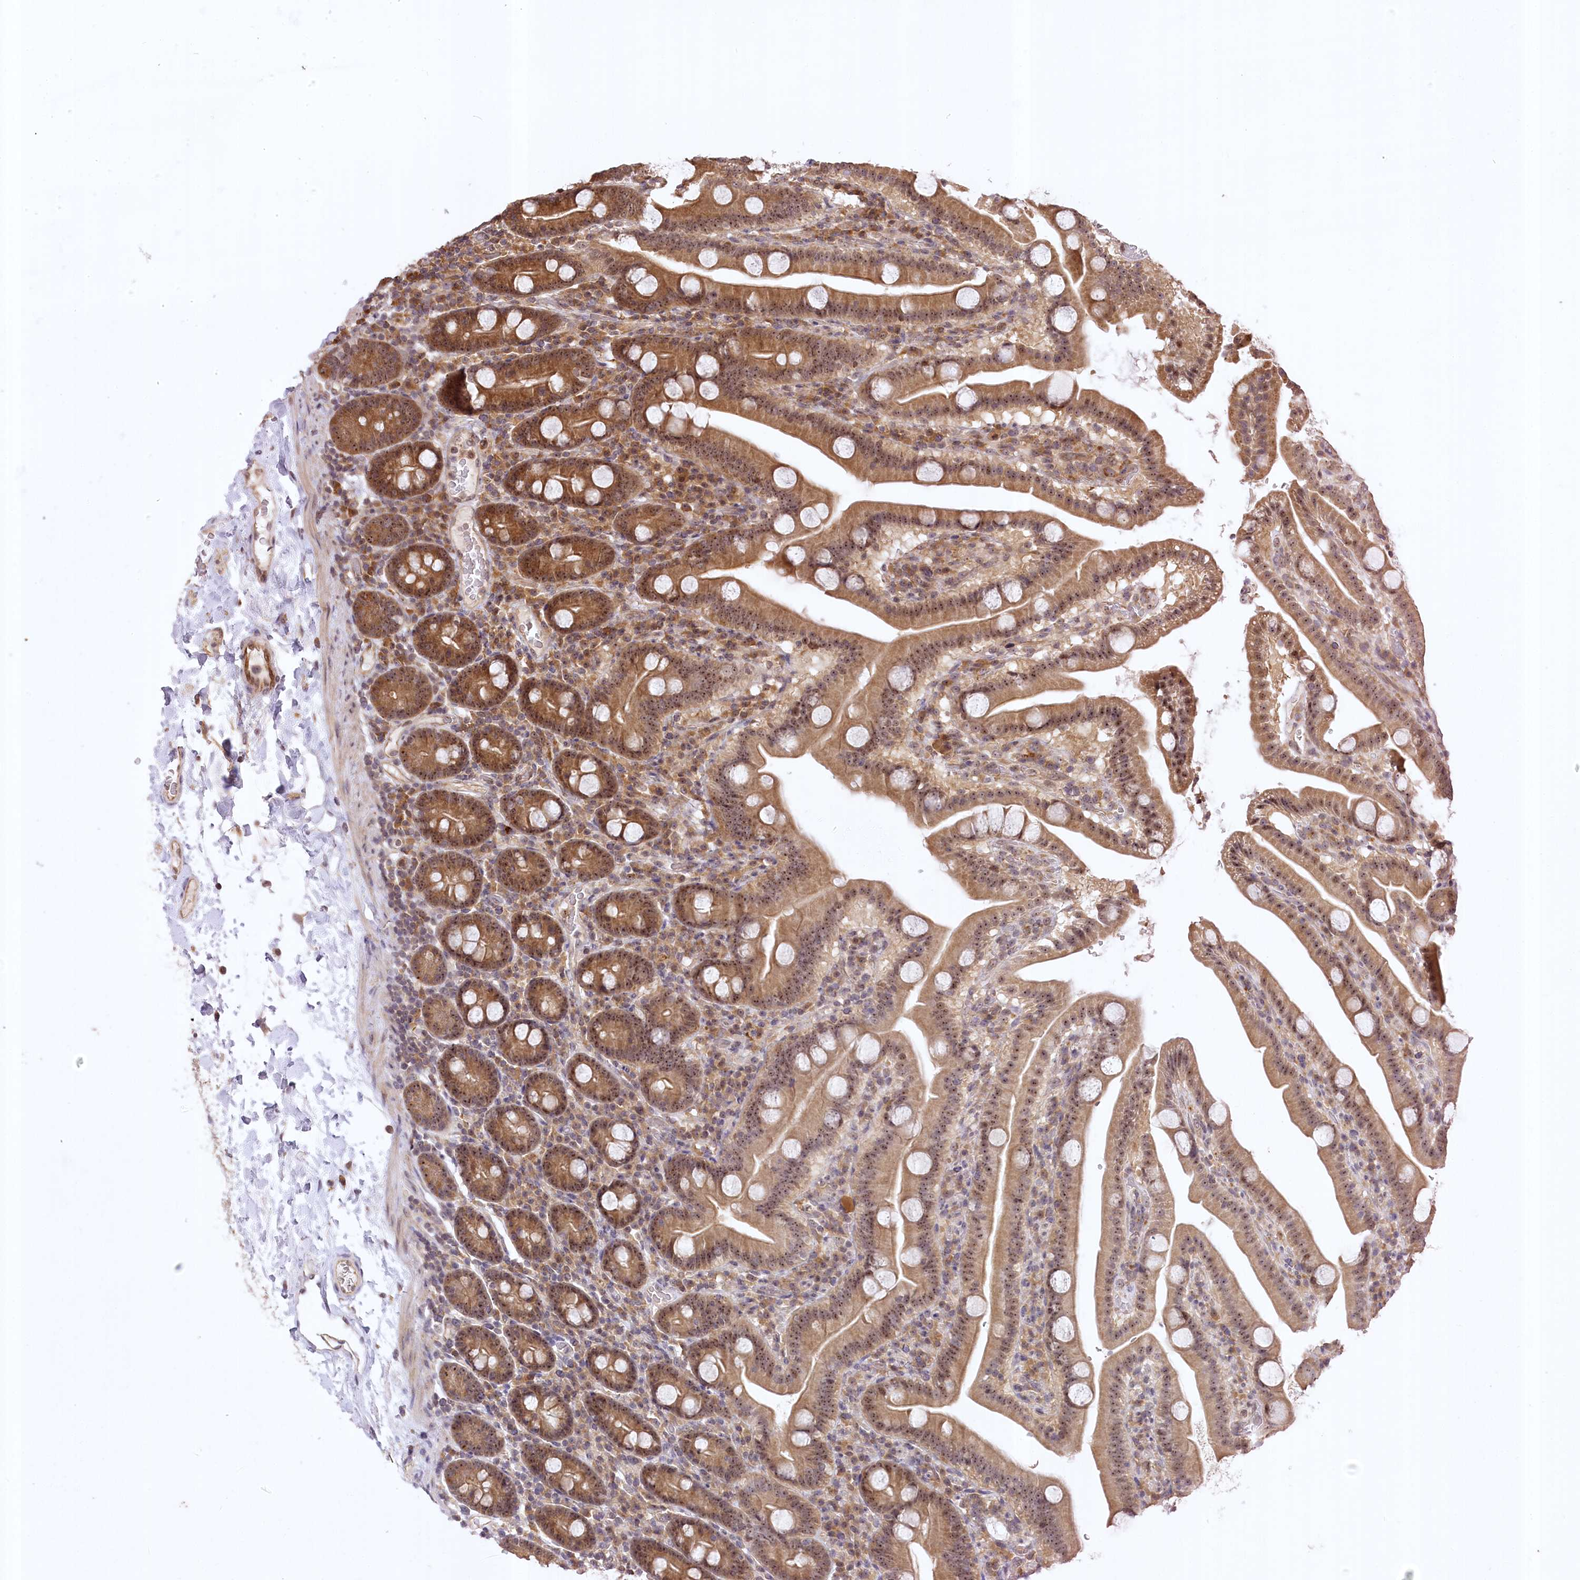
{"staining": {"intensity": "moderate", "quantity": ">75%", "location": "cytoplasmic/membranous,nuclear"}, "tissue": "duodenum", "cell_type": "Glandular cells", "image_type": "normal", "snomed": [{"axis": "morphology", "description": "Normal tissue, NOS"}, {"axis": "topography", "description": "Duodenum"}], "caption": "Immunohistochemistry (IHC) staining of unremarkable duodenum, which shows medium levels of moderate cytoplasmic/membranous,nuclear staining in approximately >75% of glandular cells indicating moderate cytoplasmic/membranous,nuclear protein staining. The staining was performed using DAB (brown) for protein detection and nuclei were counterstained in hematoxylin (blue).", "gene": "SERGEF", "patient": {"sex": "male", "age": 55}}